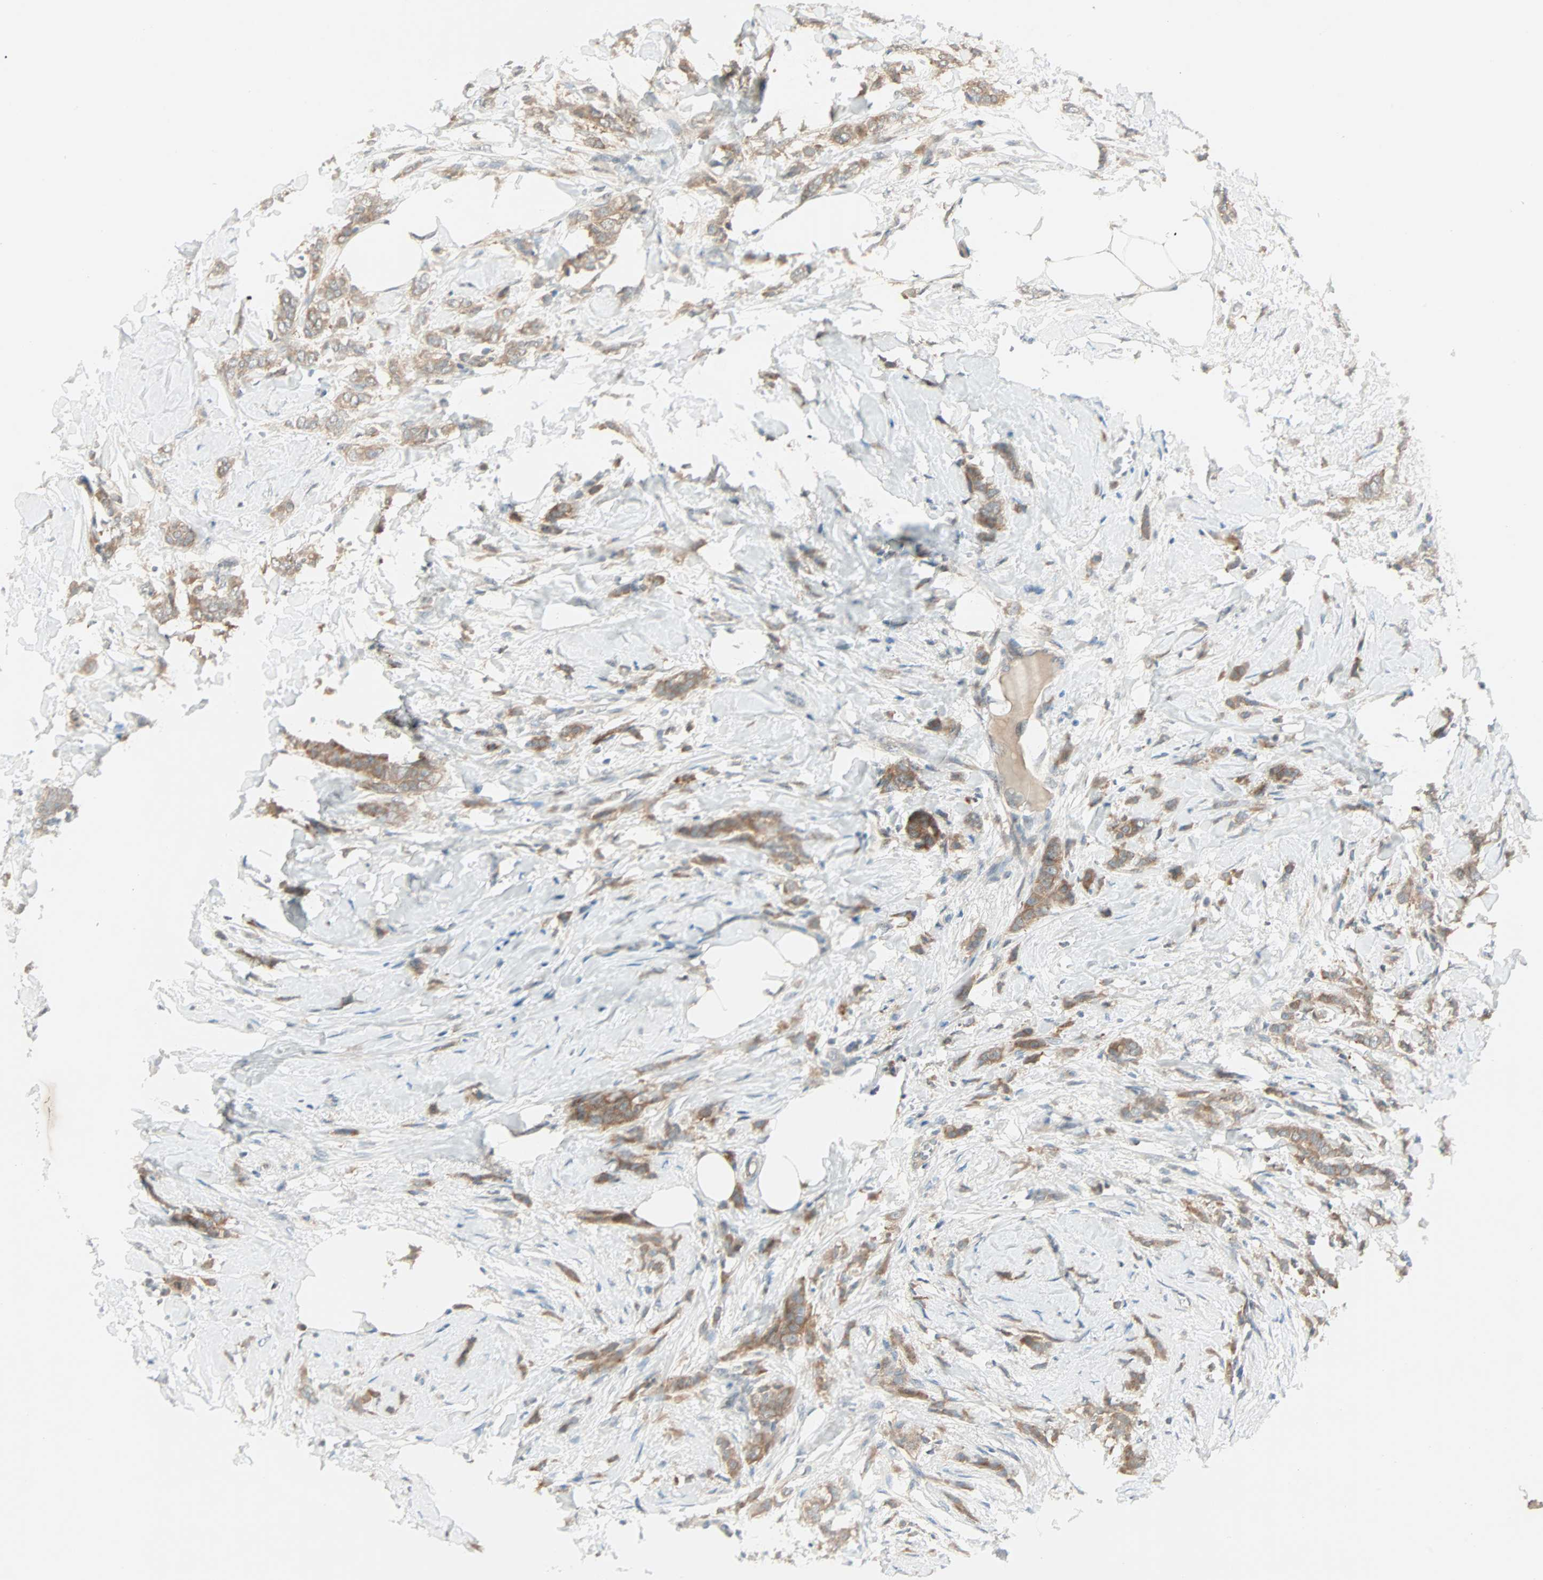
{"staining": {"intensity": "moderate", "quantity": ">75%", "location": "cytoplasmic/membranous"}, "tissue": "breast cancer", "cell_type": "Tumor cells", "image_type": "cancer", "snomed": [{"axis": "morphology", "description": "Lobular carcinoma, in situ"}, {"axis": "morphology", "description": "Lobular carcinoma"}, {"axis": "topography", "description": "Breast"}], "caption": "A high-resolution photomicrograph shows immunohistochemistry (IHC) staining of lobular carcinoma in situ (breast), which exhibits moderate cytoplasmic/membranous positivity in about >75% of tumor cells.", "gene": "SMIM8", "patient": {"sex": "female", "age": 41}}